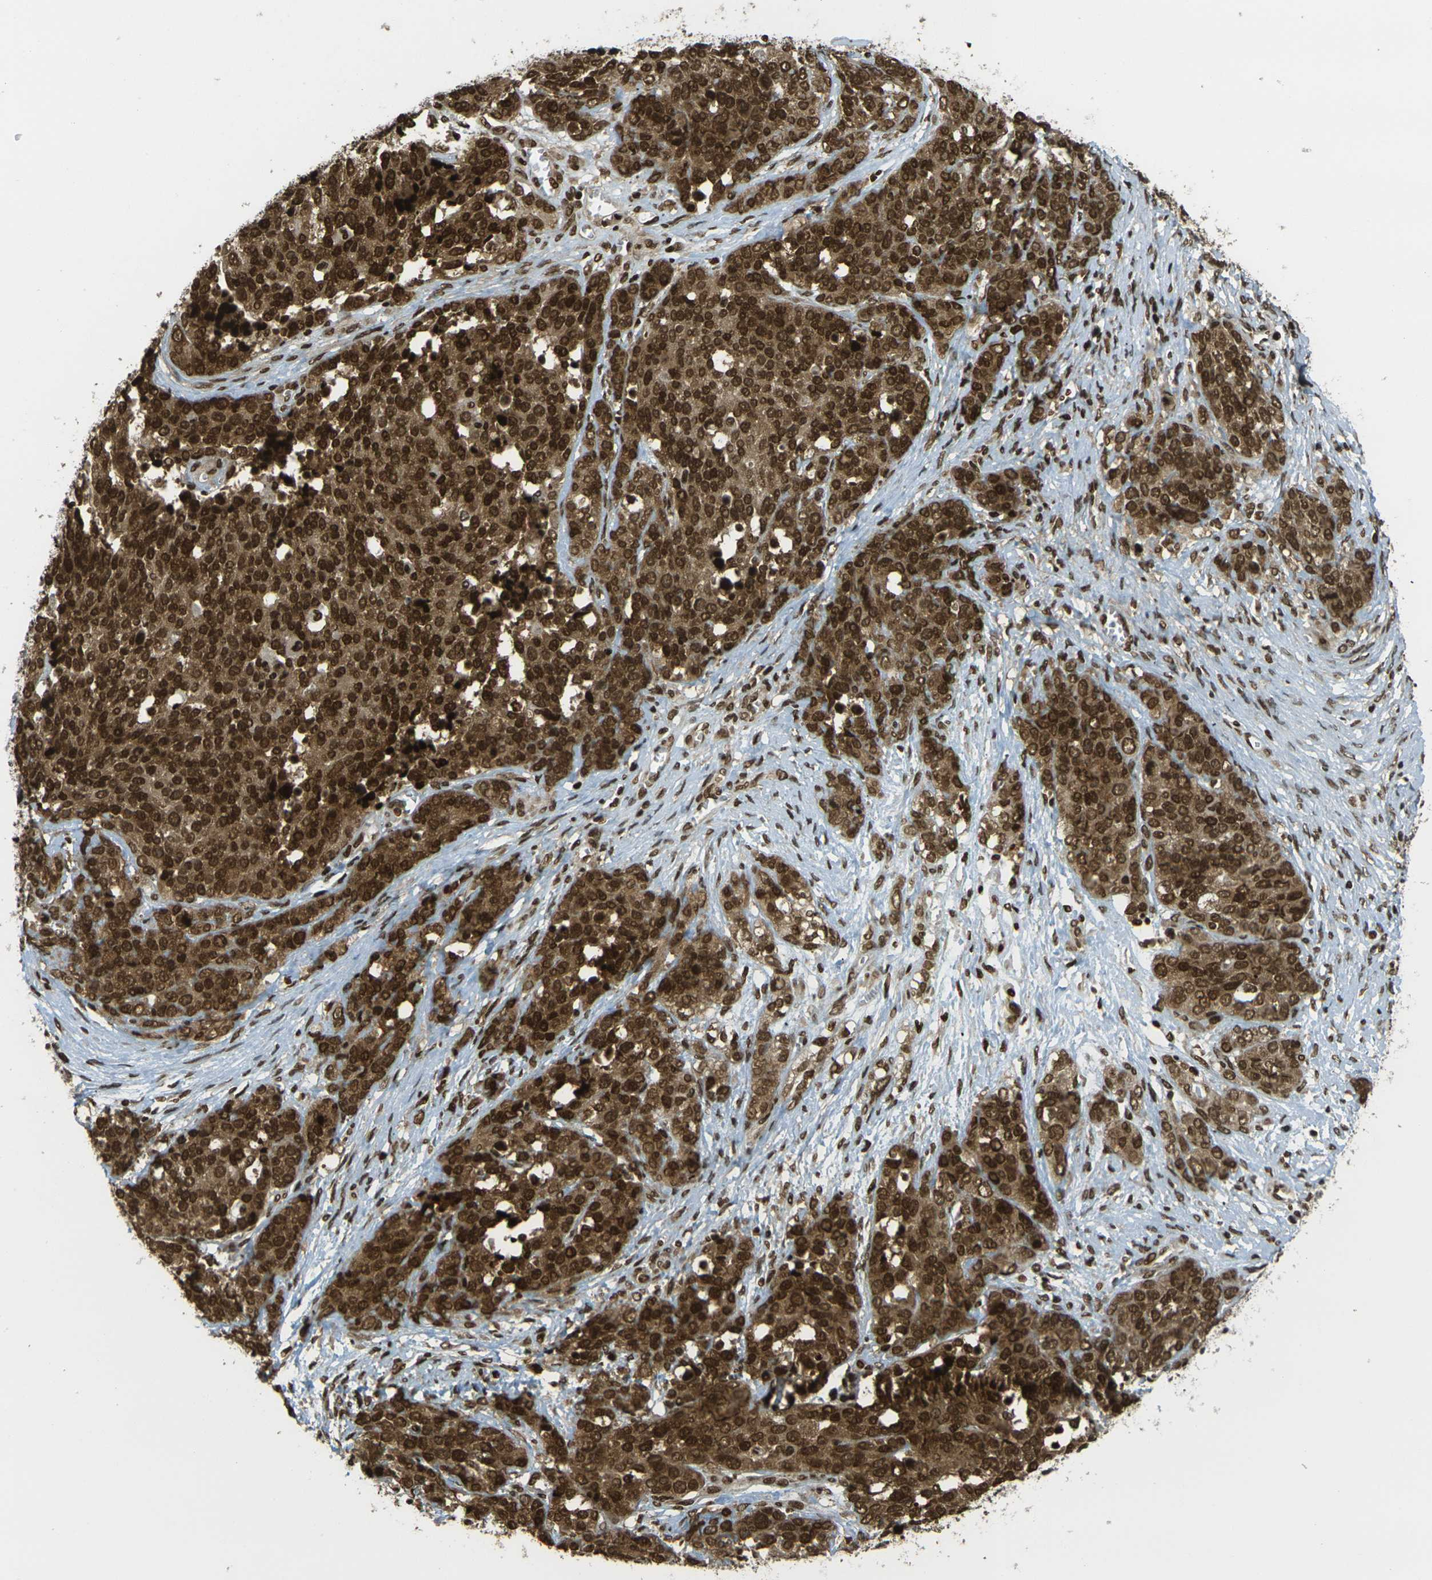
{"staining": {"intensity": "strong", "quantity": ">75%", "location": "cytoplasmic/membranous,nuclear"}, "tissue": "ovarian cancer", "cell_type": "Tumor cells", "image_type": "cancer", "snomed": [{"axis": "morphology", "description": "Cystadenocarcinoma, serous, NOS"}, {"axis": "topography", "description": "Ovary"}], "caption": "Immunohistochemical staining of ovarian cancer displays high levels of strong cytoplasmic/membranous and nuclear expression in approximately >75% of tumor cells.", "gene": "RUVBL2", "patient": {"sex": "female", "age": 44}}